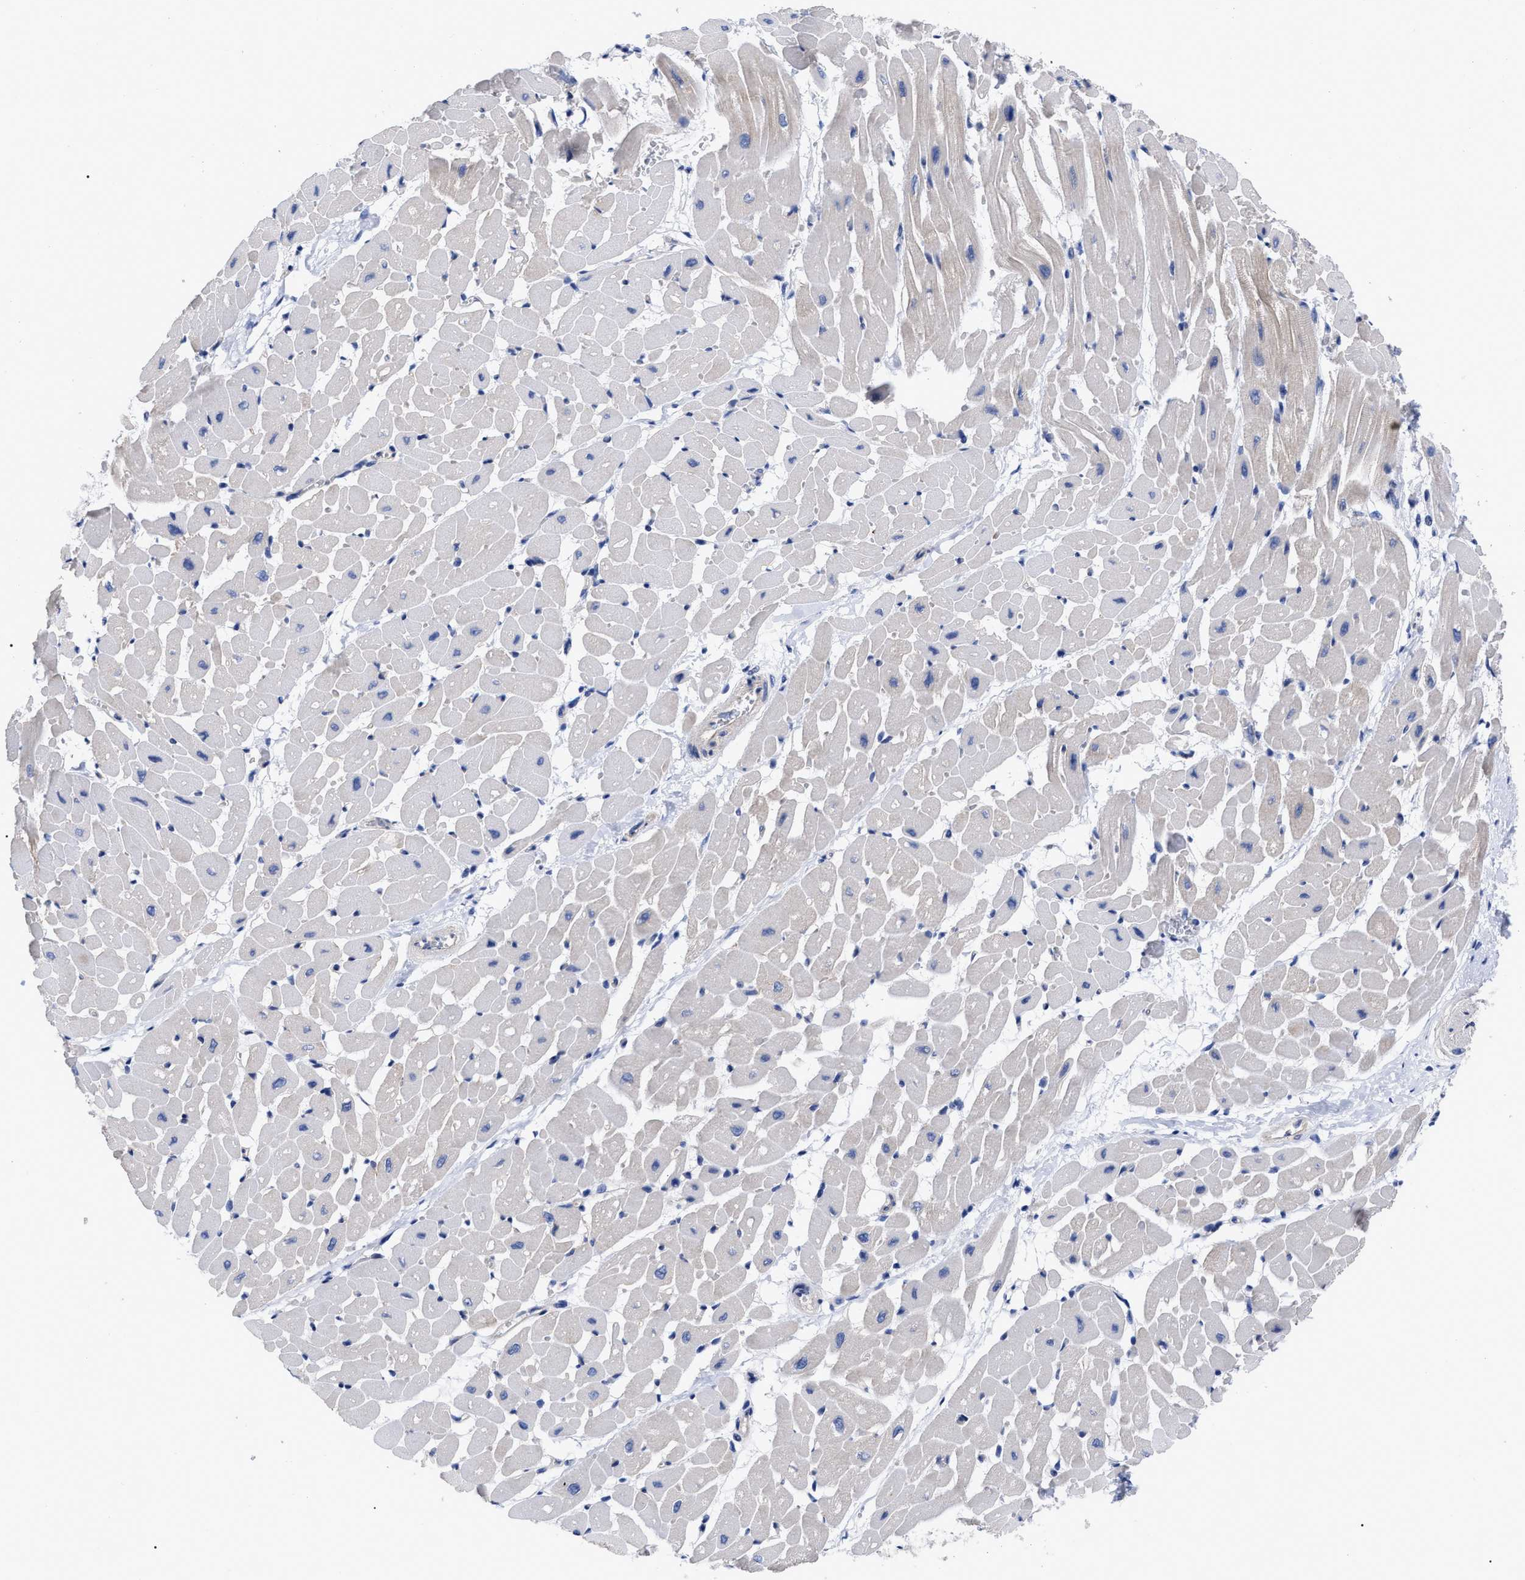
{"staining": {"intensity": "negative", "quantity": "none", "location": "none"}, "tissue": "heart muscle", "cell_type": "Cardiomyocytes", "image_type": "normal", "snomed": [{"axis": "morphology", "description": "Normal tissue, NOS"}, {"axis": "topography", "description": "Heart"}], "caption": "IHC image of benign heart muscle: heart muscle stained with DAB shows no significant protein positivity in cardiomyocytes.", "gene": "IRAG2", "patient": {"sex": "male", "age": 45}}